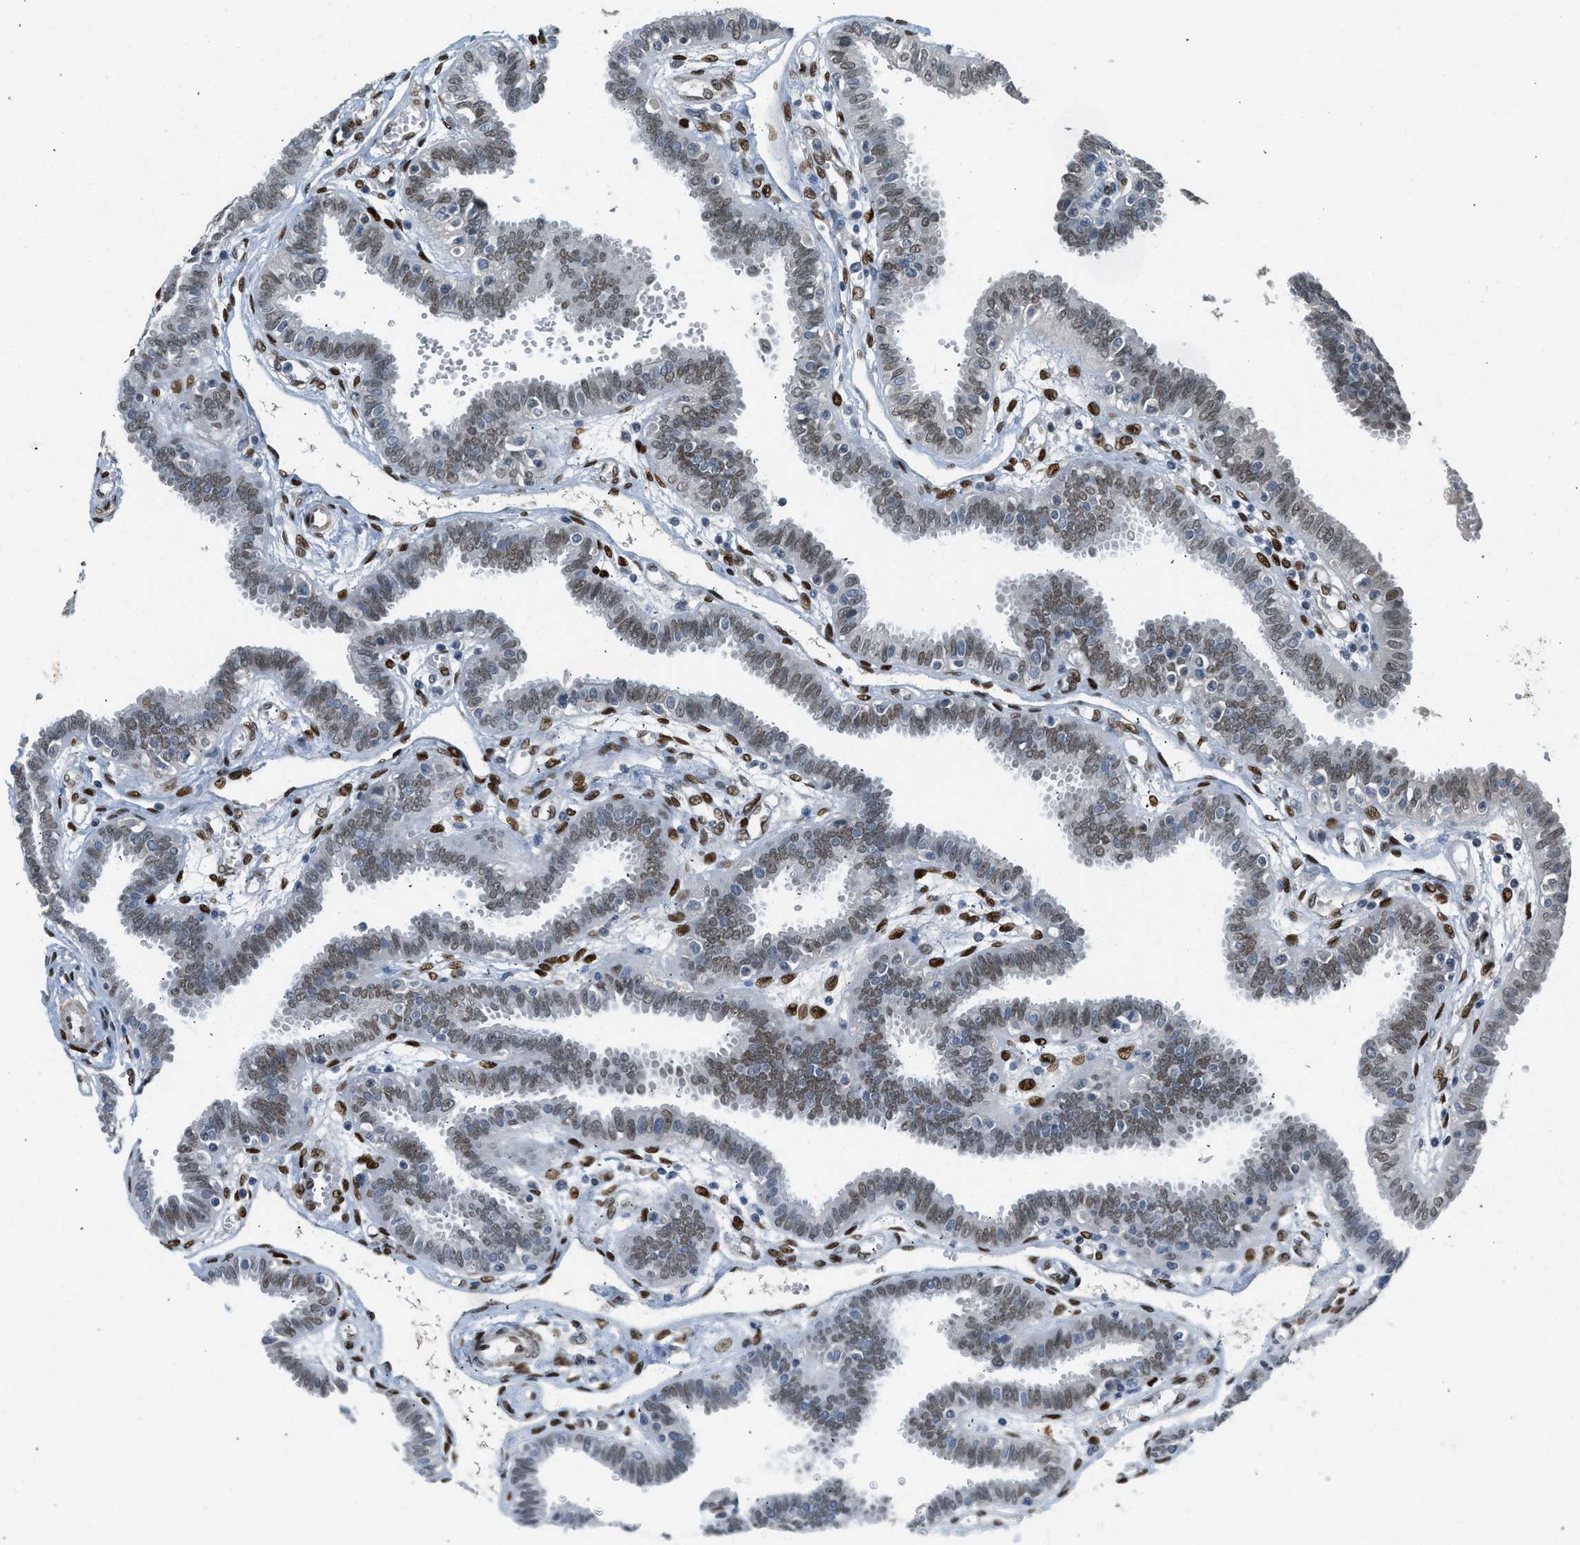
{"staining": {"intensity": "moderate", "quantity": "25%-75%", "location": "nuclear"}, "tissue": "fallopian tube", "cell_type": "Glandular cells", "image_type": "normal", "snomed": [{"axis": "morphology", "description": "Normal tissue, NOS"}, {"axis": "topography", "description": "Fallopian tube"}], "caption": "Immunohistochemistry (IHC) (DAB (3,3'-diaminobenzidine)) staining of normal fallopian tube shows moderate nuclear protein staining in about 25%-75% of glandular cells.", "gene": "ZBTB20", "patient": {"sex": "female", "age": 32}}